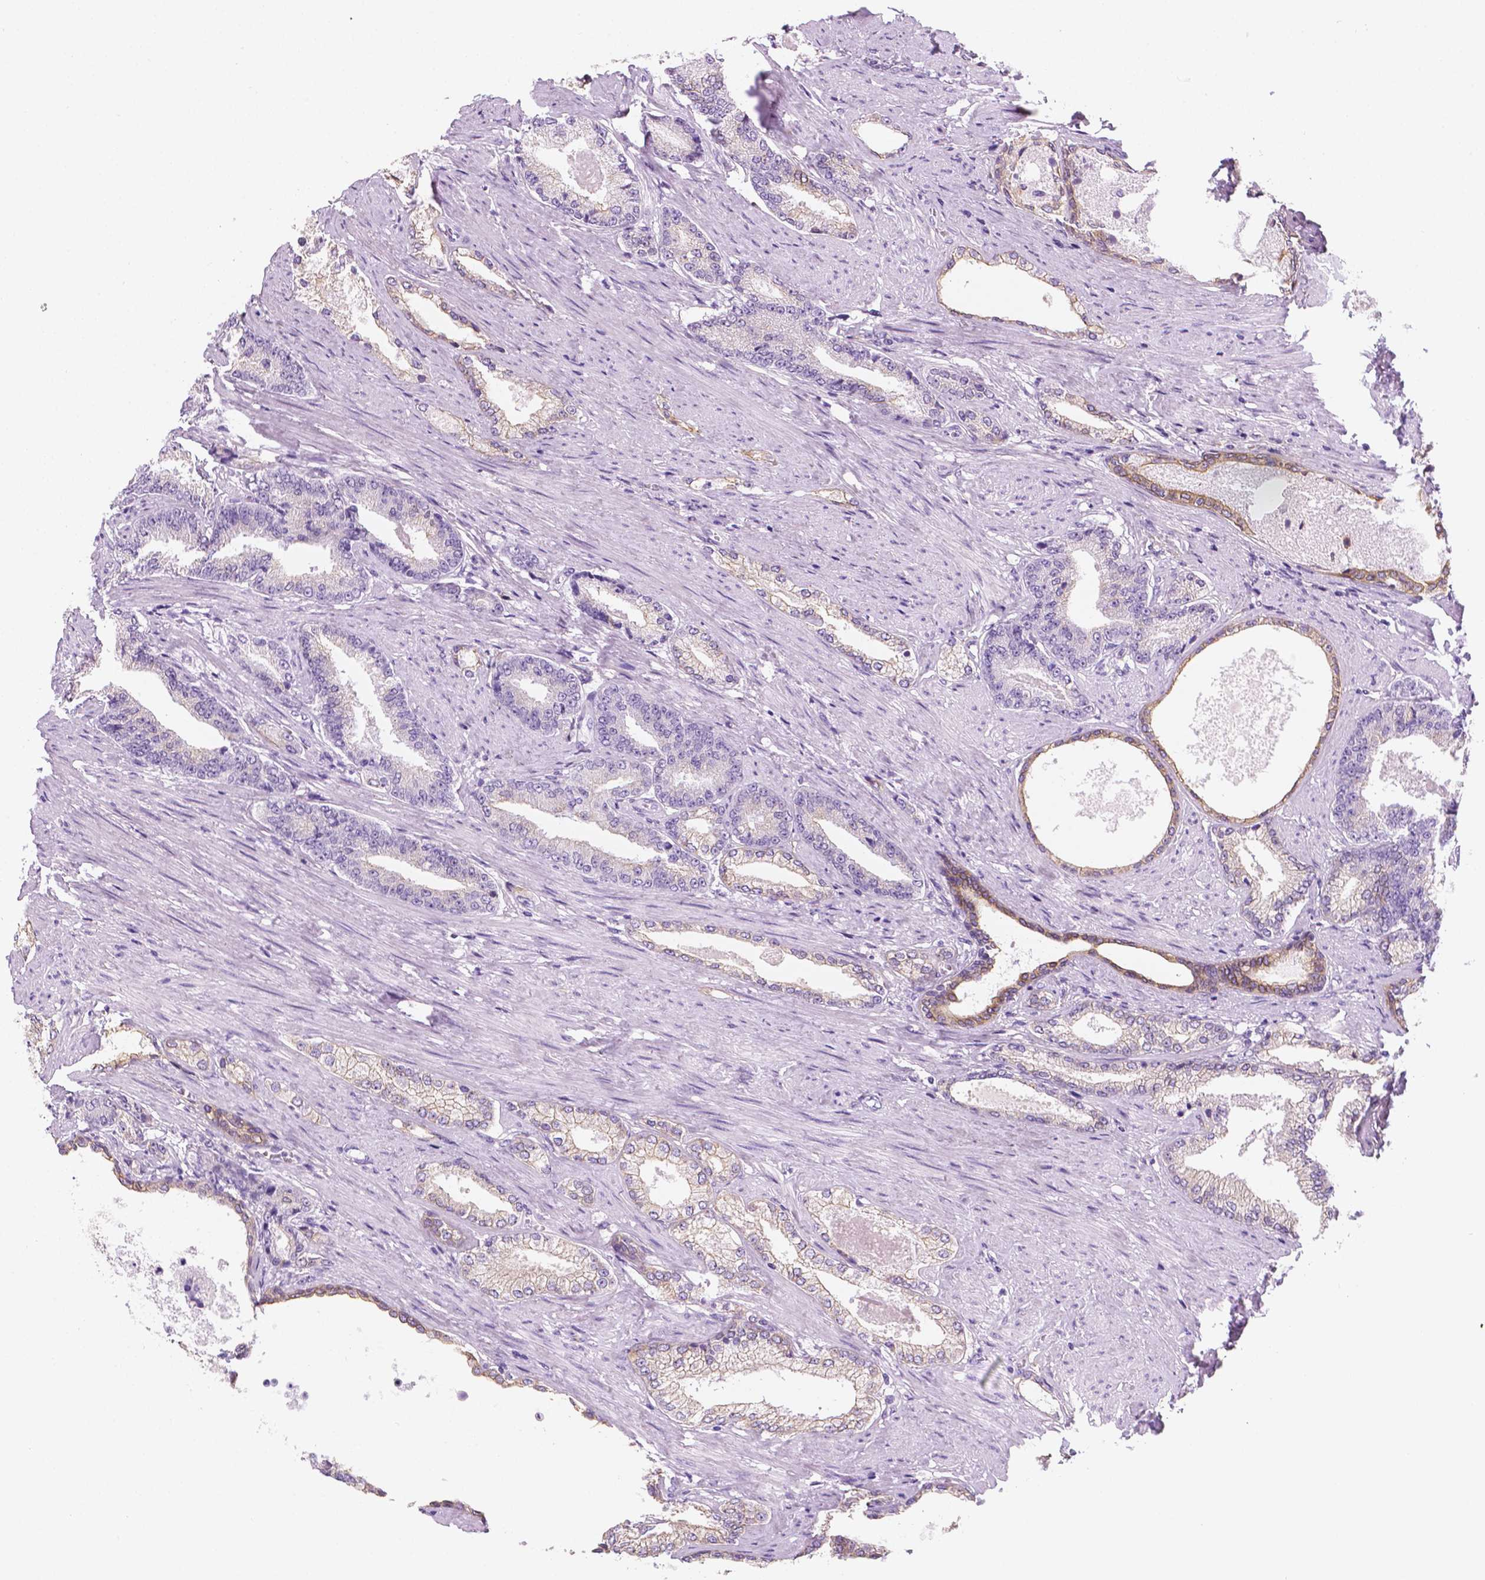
{"staining": {"intensity": "negative", "quantity": "none", "location": "none"}, "tissue": "prostate cancer", "cell_type": "Tumor cells", "image_type": "cancer", "snomed": [{"axis": "morphology", "description": "Adenocarcinoma, High grade"}, {"axis": "topography", "description": "Prostate and seminal vesicle, NOS"}], "caption": "An immunohistochemistry (IHC) image of adenocarcinoma (high-grade) (prostate) is shown. There is no staining in tumor cells of adenocarcinoma (high-grade) (prostate). (Stains: DAB immunohistochemistry (IHC) with hematoxylin counter stain, Microscopy: brightfield microscopy at high magnification).", "gene": "PPL", "patient": {"sex": "male", "age": 61}}